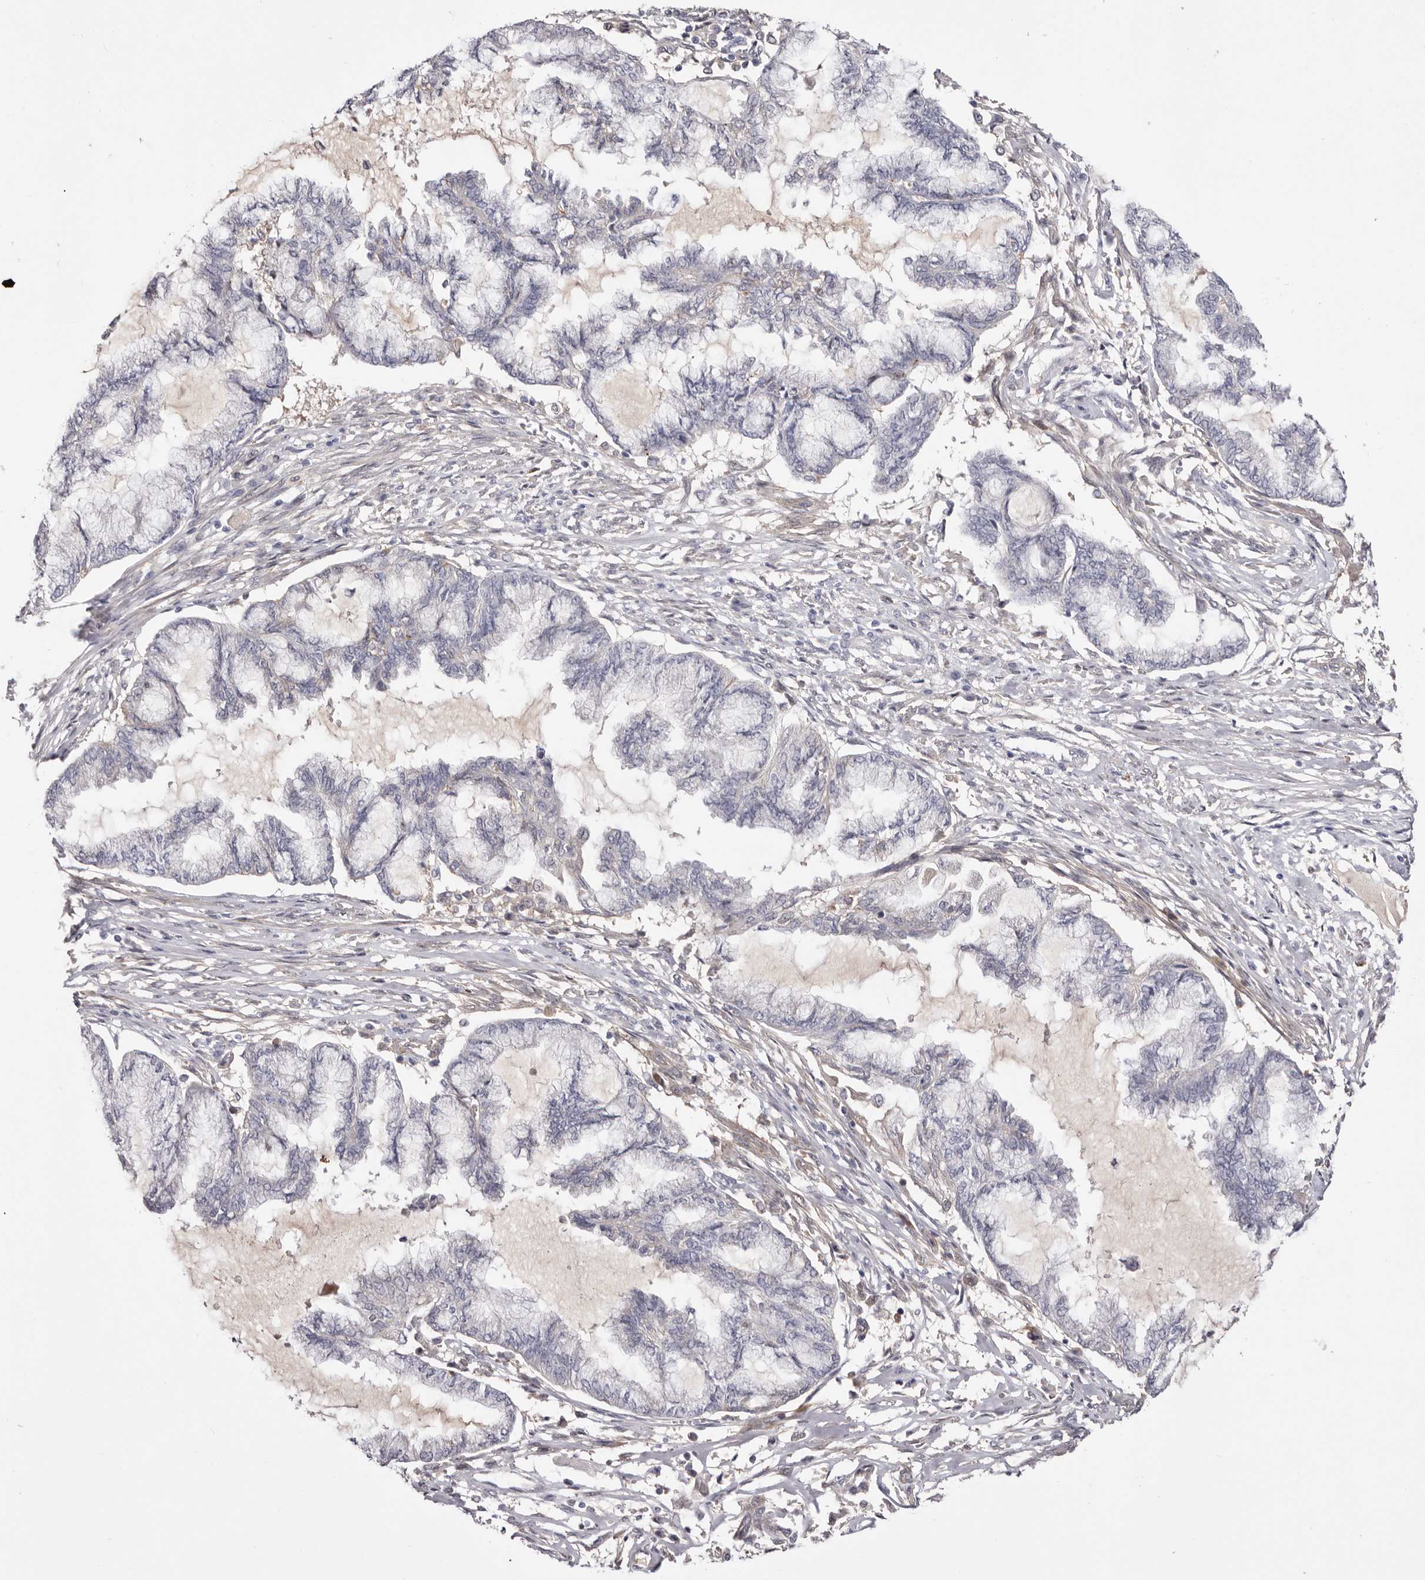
{"staining": {"intensity": "negative", "quantity": "none", "location": "none"}, "tissue": "endometrial cancer", "cell_type": "Tumor cells", "image_type": "cancer", "snomed": [{"axis": "morphology", "description": "Adenocarcinoma, NOS"}, {"axis": "topography", "description": "Endometrium"}], "caption": "IHC of adenocarcinoma (endometrial) shows no staining in tumor cells.", "gene": "LMLN", "patient": {"sex": "female", "age": 86}}